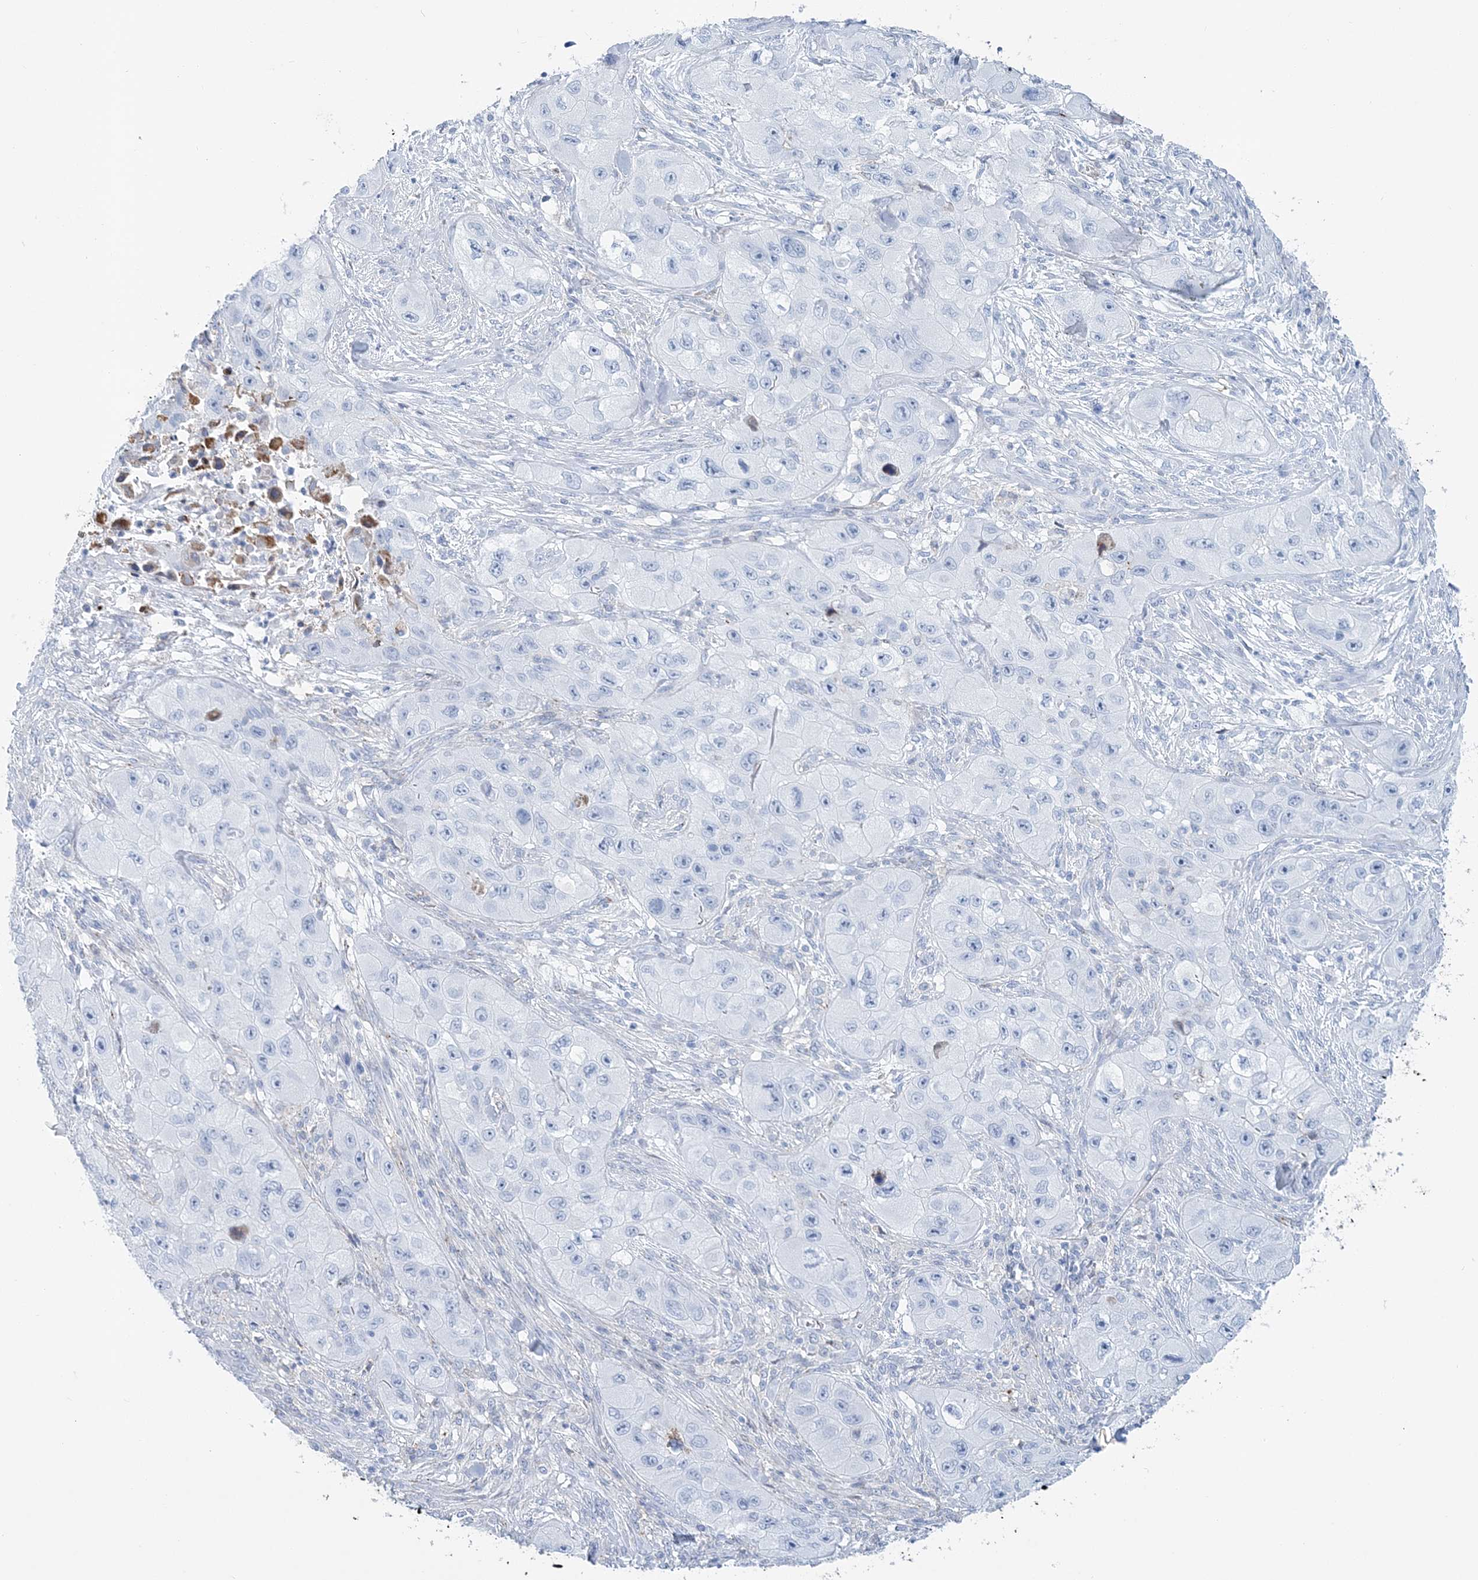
{"staining": {"intensity": "negative", "quantity": "none", "location": "none"}, "tissue": "skin cancer", "cell_type": "Tumor cells", "image_type": "cancer", "snomed": [{"axis": "morphology", "description": "Squamous cell carcinoma, NOS"}, {"axis": "topography", "description": "Skin"}, {"axis": "topography", "description": "Subcutis"}], "caption": "The image displays no staining of tumor cells in skin squamous cell carcinoma.", "gene": "NKX6-1", "patient": {"sex": "male", "age": 73}}